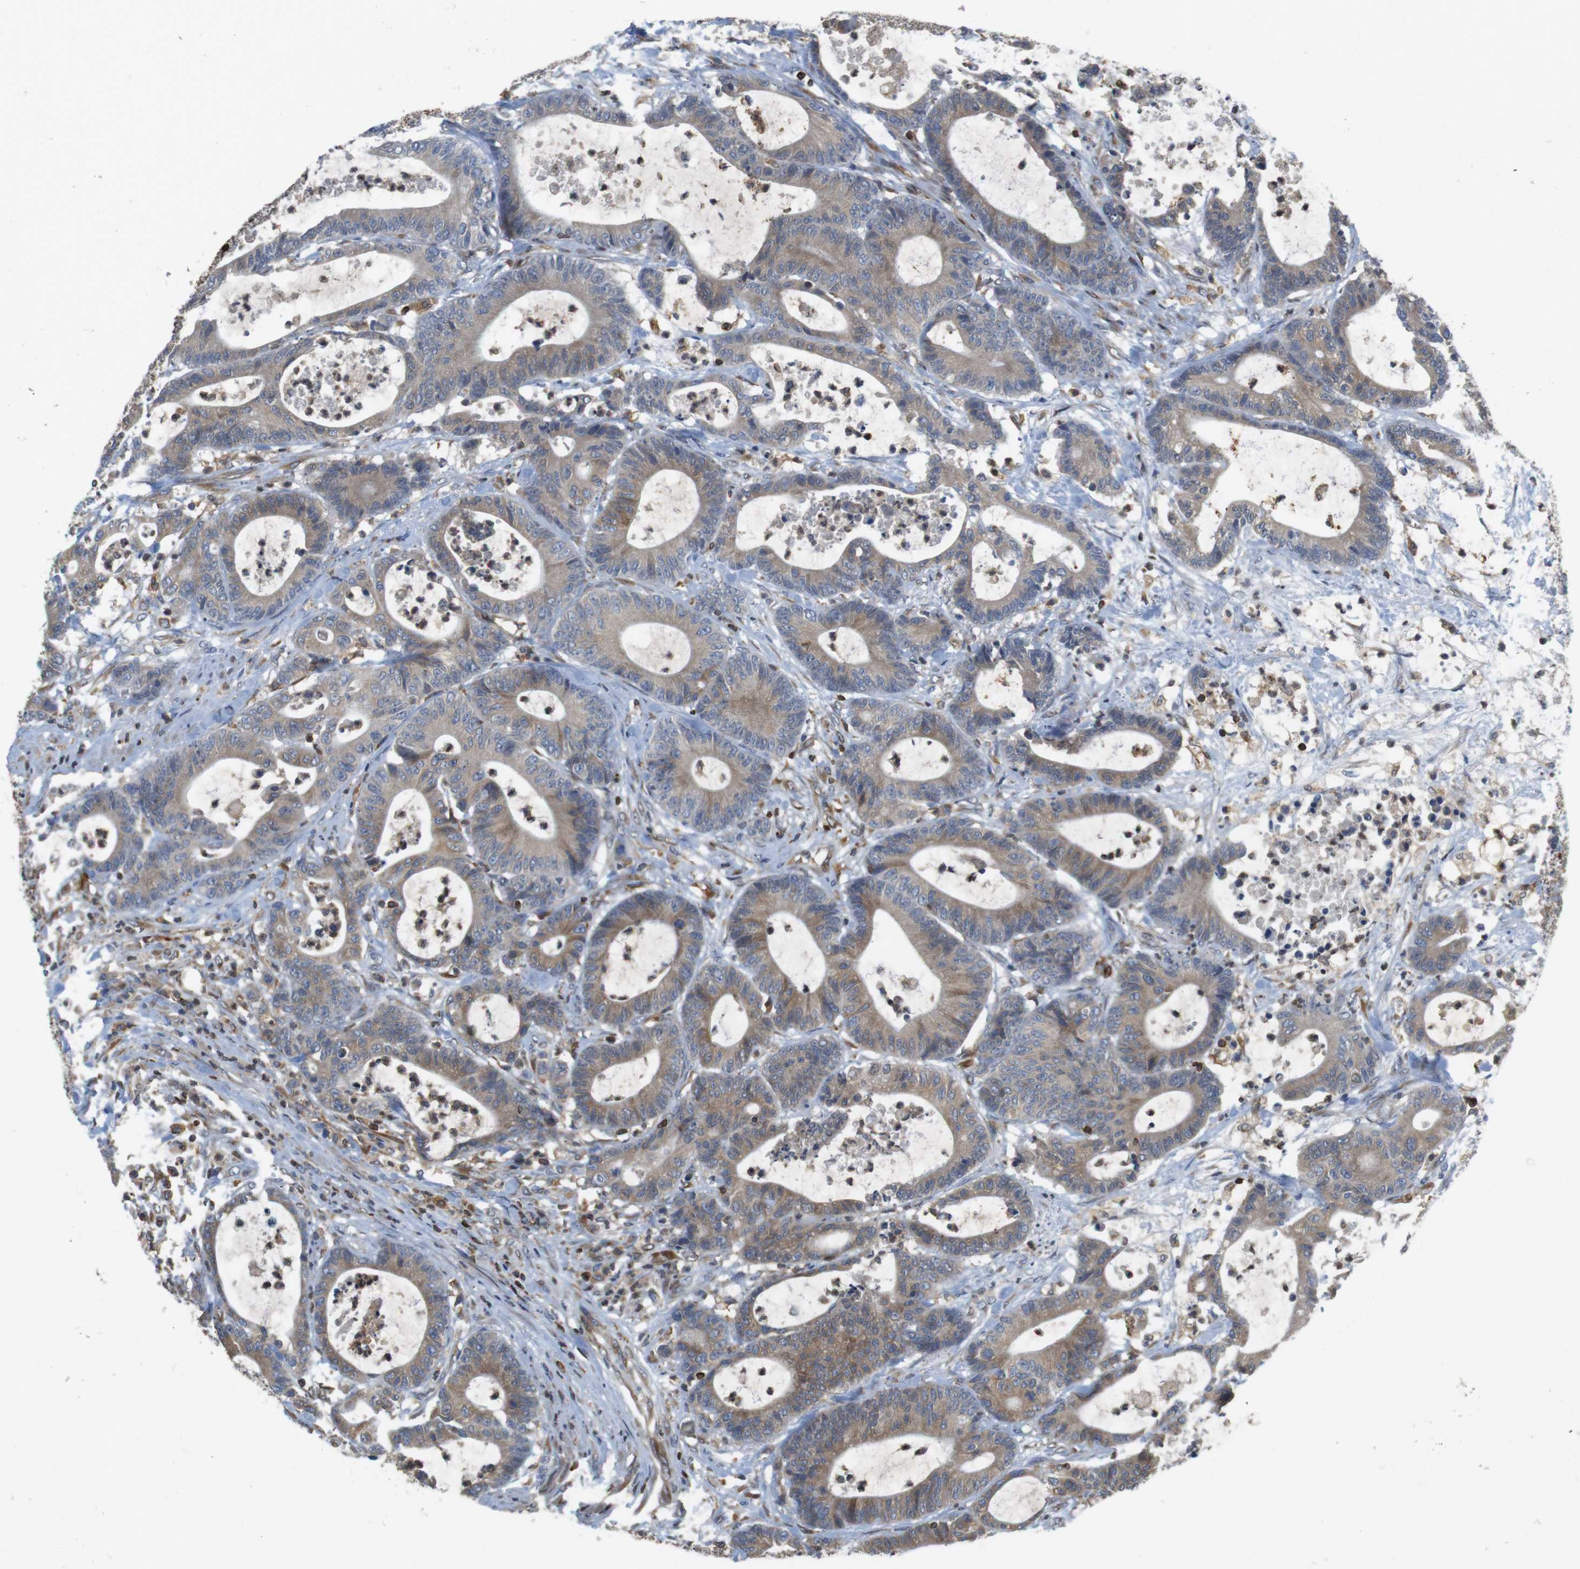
{"staining": {"intensity": "moderate", "quantity": ">75%", "location": "cytoplasmic/membranous"}, "tissue": "colorectal cancer", "cell_type": "Tumor cells", "image_type": "cancer", "snomed": [{"axis": "morphology", "description": "Adenocarcinoma, NOS"}, {"axis": "topography", "description": "Colon"}], "caption": "Human colorectal cancer stained with a protein marker displays moderate staining in tumor cells.", "gene": "ARL6IP5", "patient": {"sex": "female", "age": 84}}